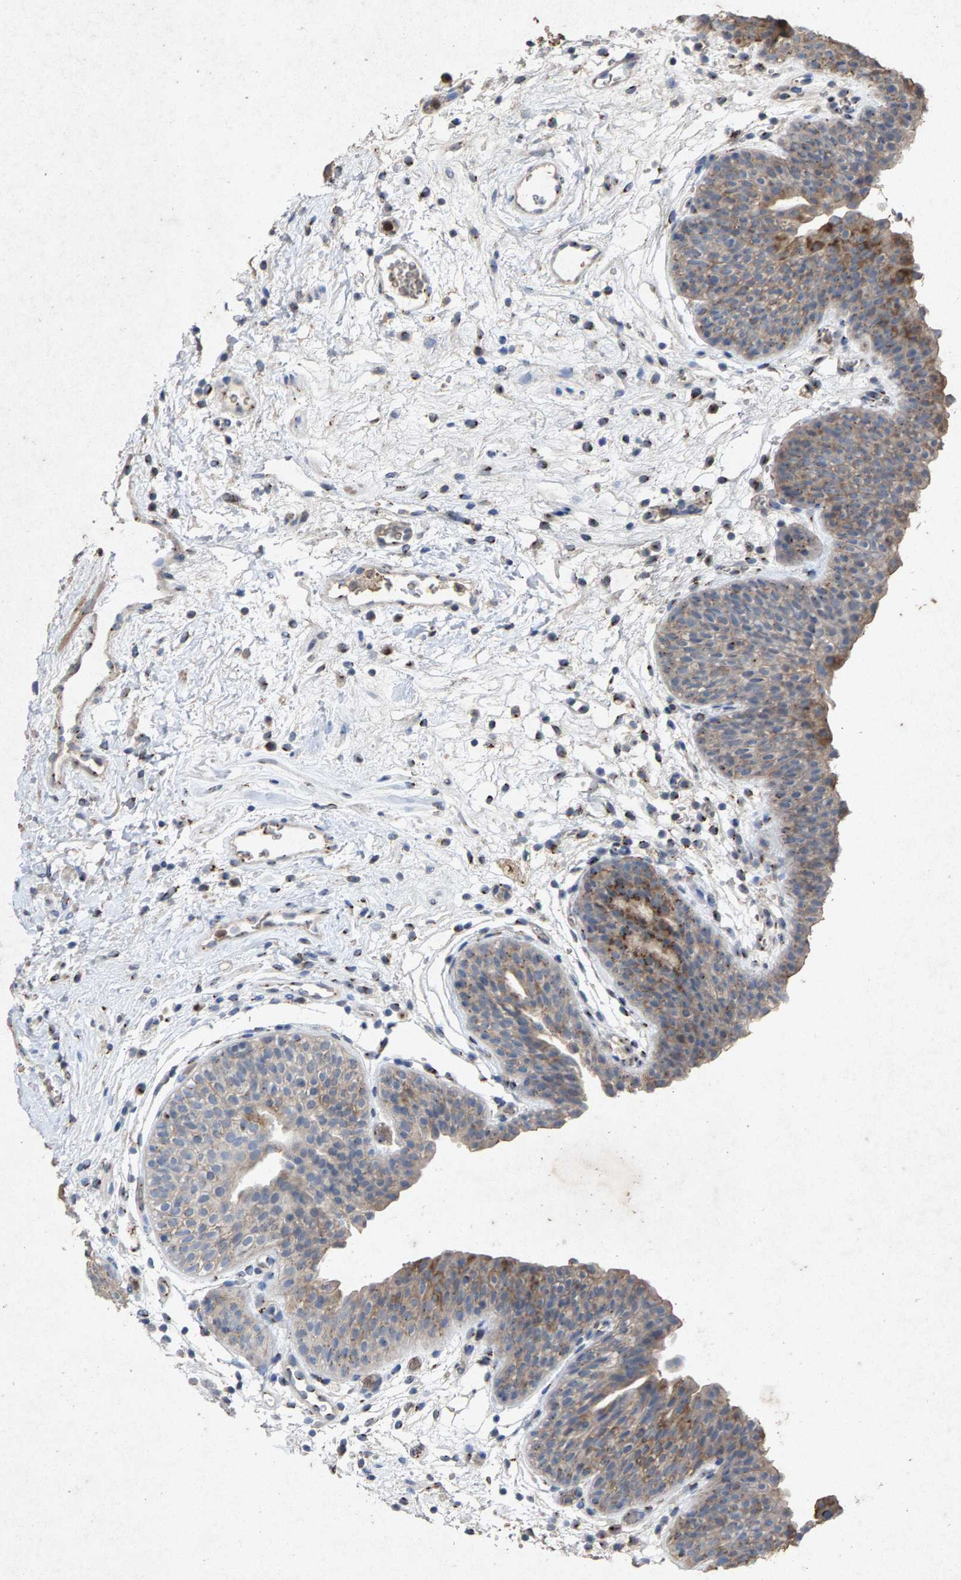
{"staining": {"intensity": "moderate", "quantity": ">75%", "location": "cytoplasmic/membranous"}, "tissue": "urinary bladder", "cell_type": "Urothelial cells", "image_type": "normal", "snomed": [{"axis": "morphology", "description": "Normal tissue, NOS"}, {"axis": "topography", "description": "Urinary bladder"}], "caption": "High-magnification brightfield microscopy of benign urinary bladder stained with DAB (brown) and counterstained with hematoxylin (blue). urothelial cells exhibit moderate cytoplasmic/membranous staining is seen in approximately>75% of cells.", "gene": "MAN2A1", "patient": {"sex": "male", "age": 37}}